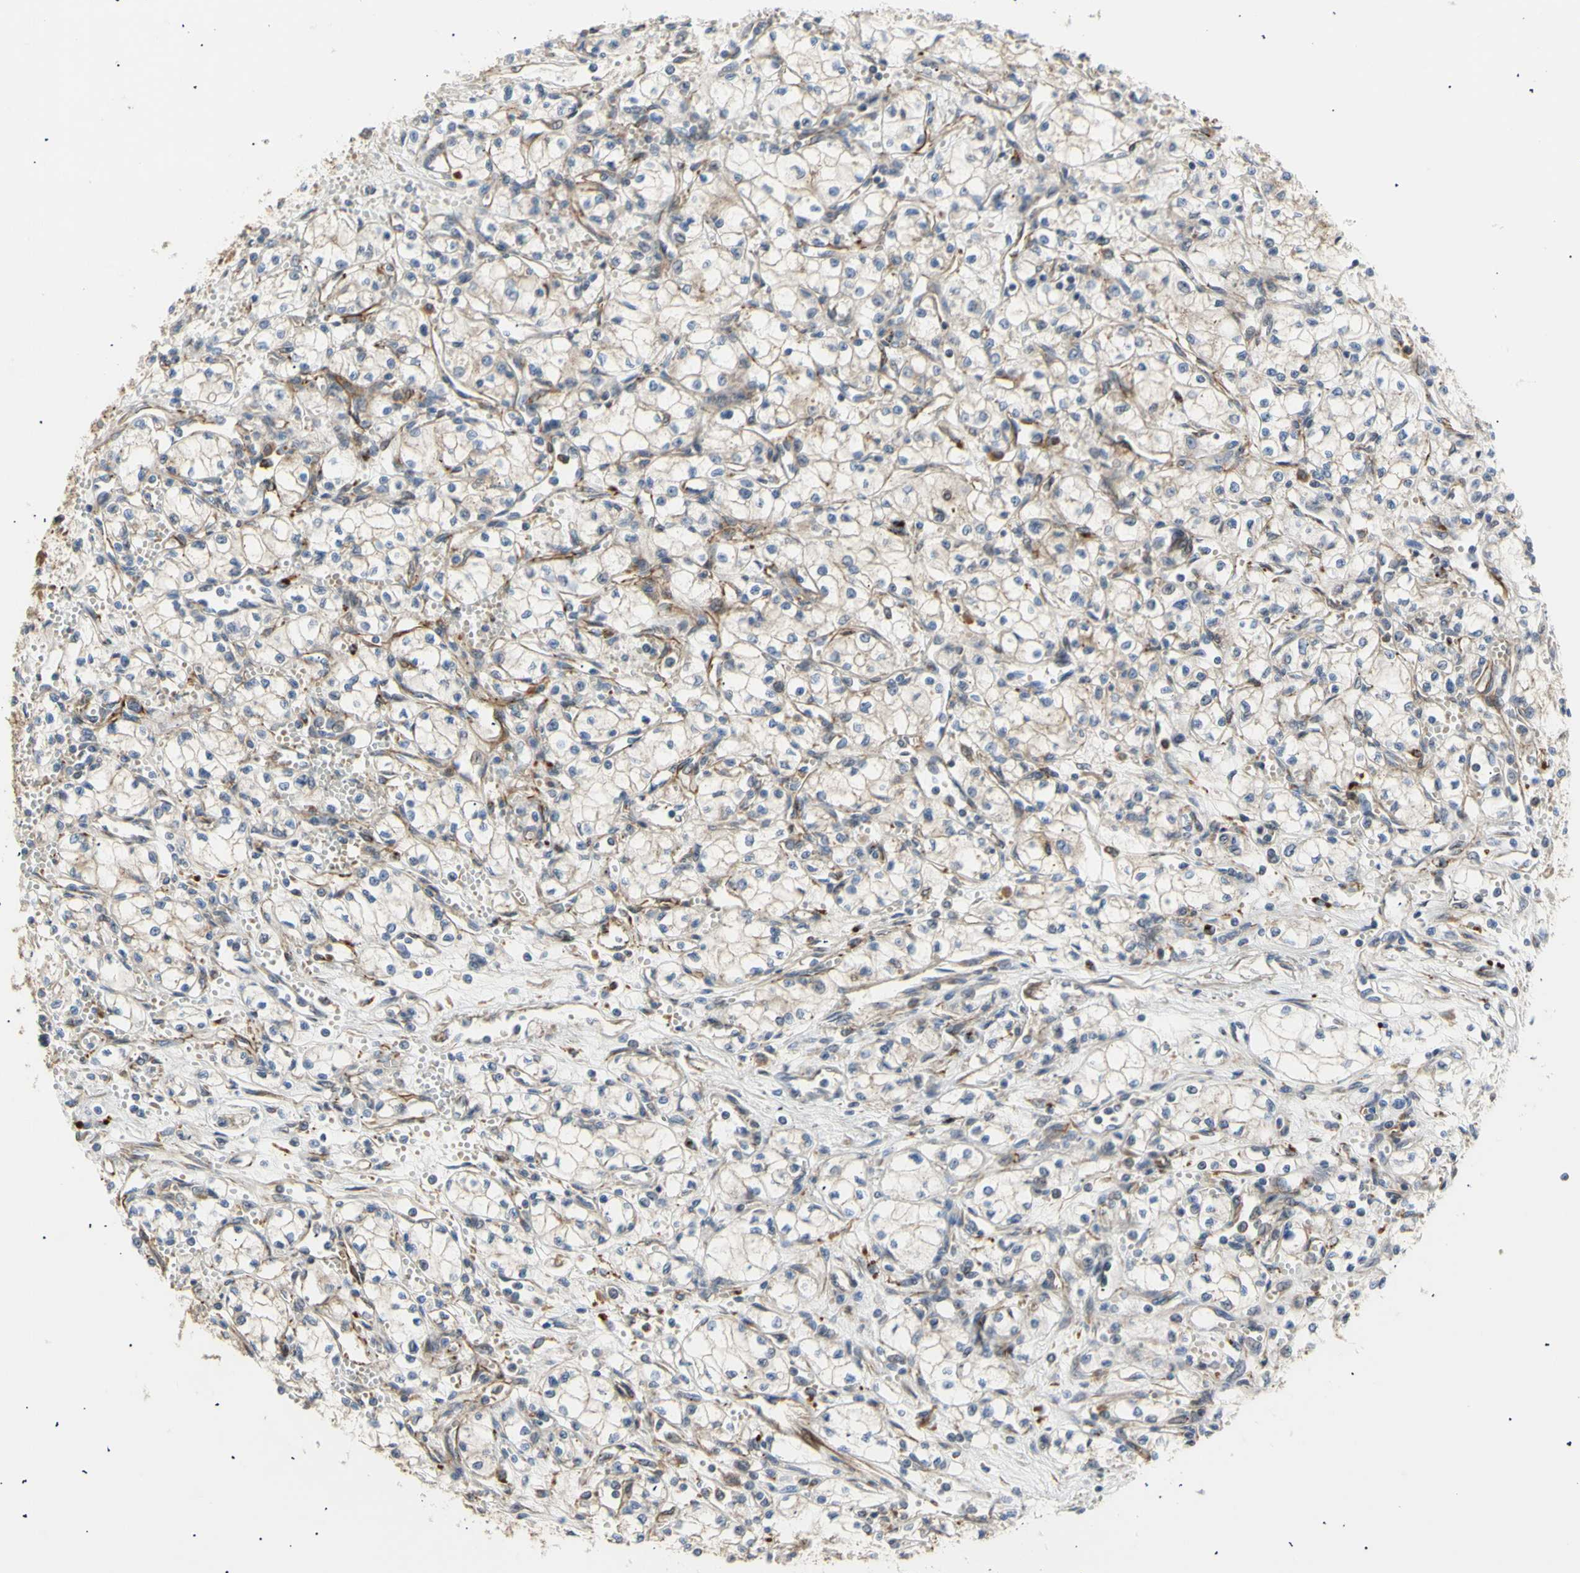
{"staining": {"intensity": "negative", "quantity": "none", "location": "none"}, "tissue": "renal cancer", "cell_type": "Tumor cells", "image_type": "cancer", "snomed": [{"axis": "morphology", "description": "Normal tissue, NOS"}, {"axis": "morphology", "description": "Adenocarcinoma, NOS"}, {"axis": "topography", "description": "Kidney"}], "caption": "Tumor cells are negative for protein expression in human renal adenocarcinoma. Nuclei are stained in blue.", "gene": "TUBG2", "patient": {"sex": "male", "age": 59}}